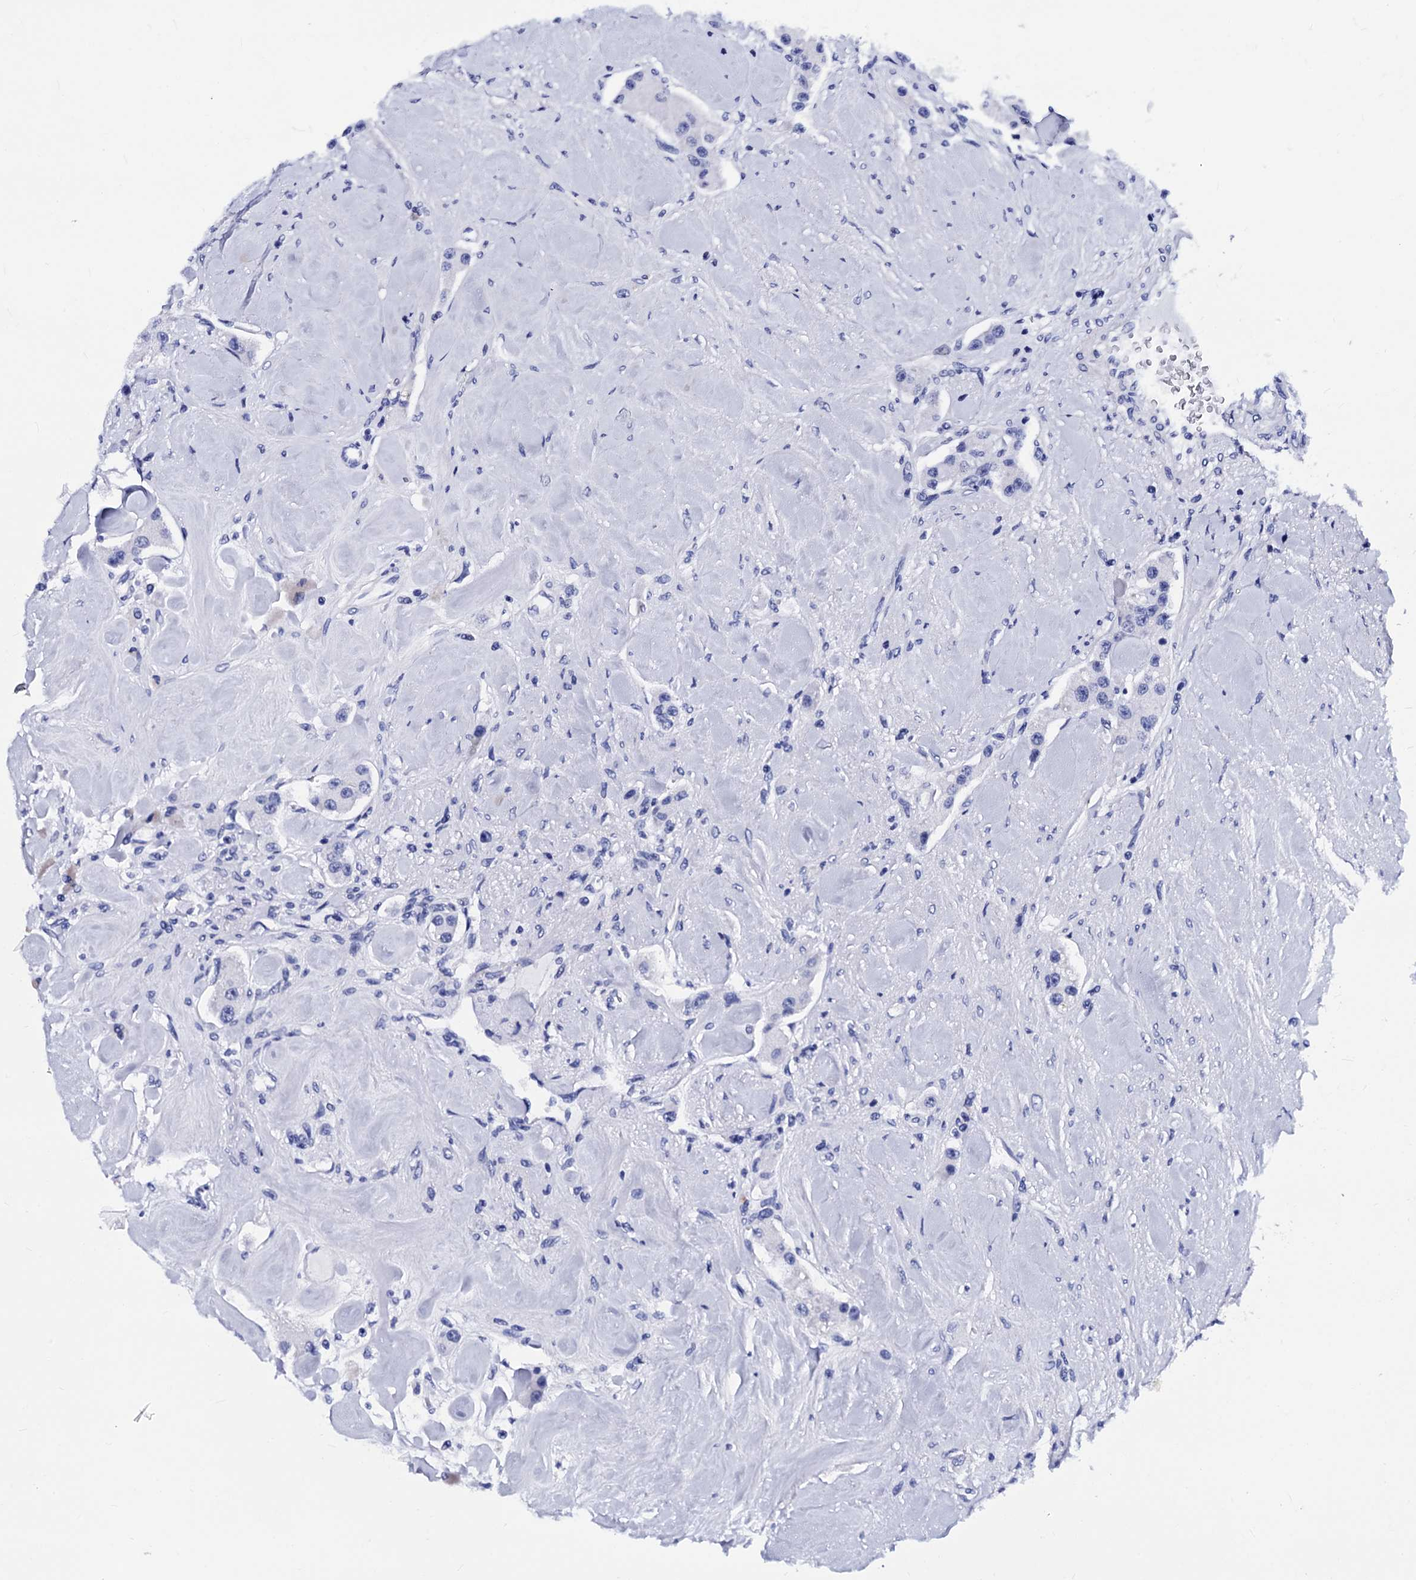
{"staining": {"intensity": "negative", "quantity": "none", "location": "none"}, "tissue": "carcinoid", "cell_type": "Tumor cells", "image_type": "cancer", "snomed": [{"axis": "morphology", "description": "Carcinoid, malignant, NOS"}, {"axis": "topography", "description": "Pancreas"}], "caption": "Protein analysis of carcinoid (malignant) exhibits no significant positivity in tumor cells.", "gene": "MYBPC3", "patient": {"sex": "male", "age": 41}}